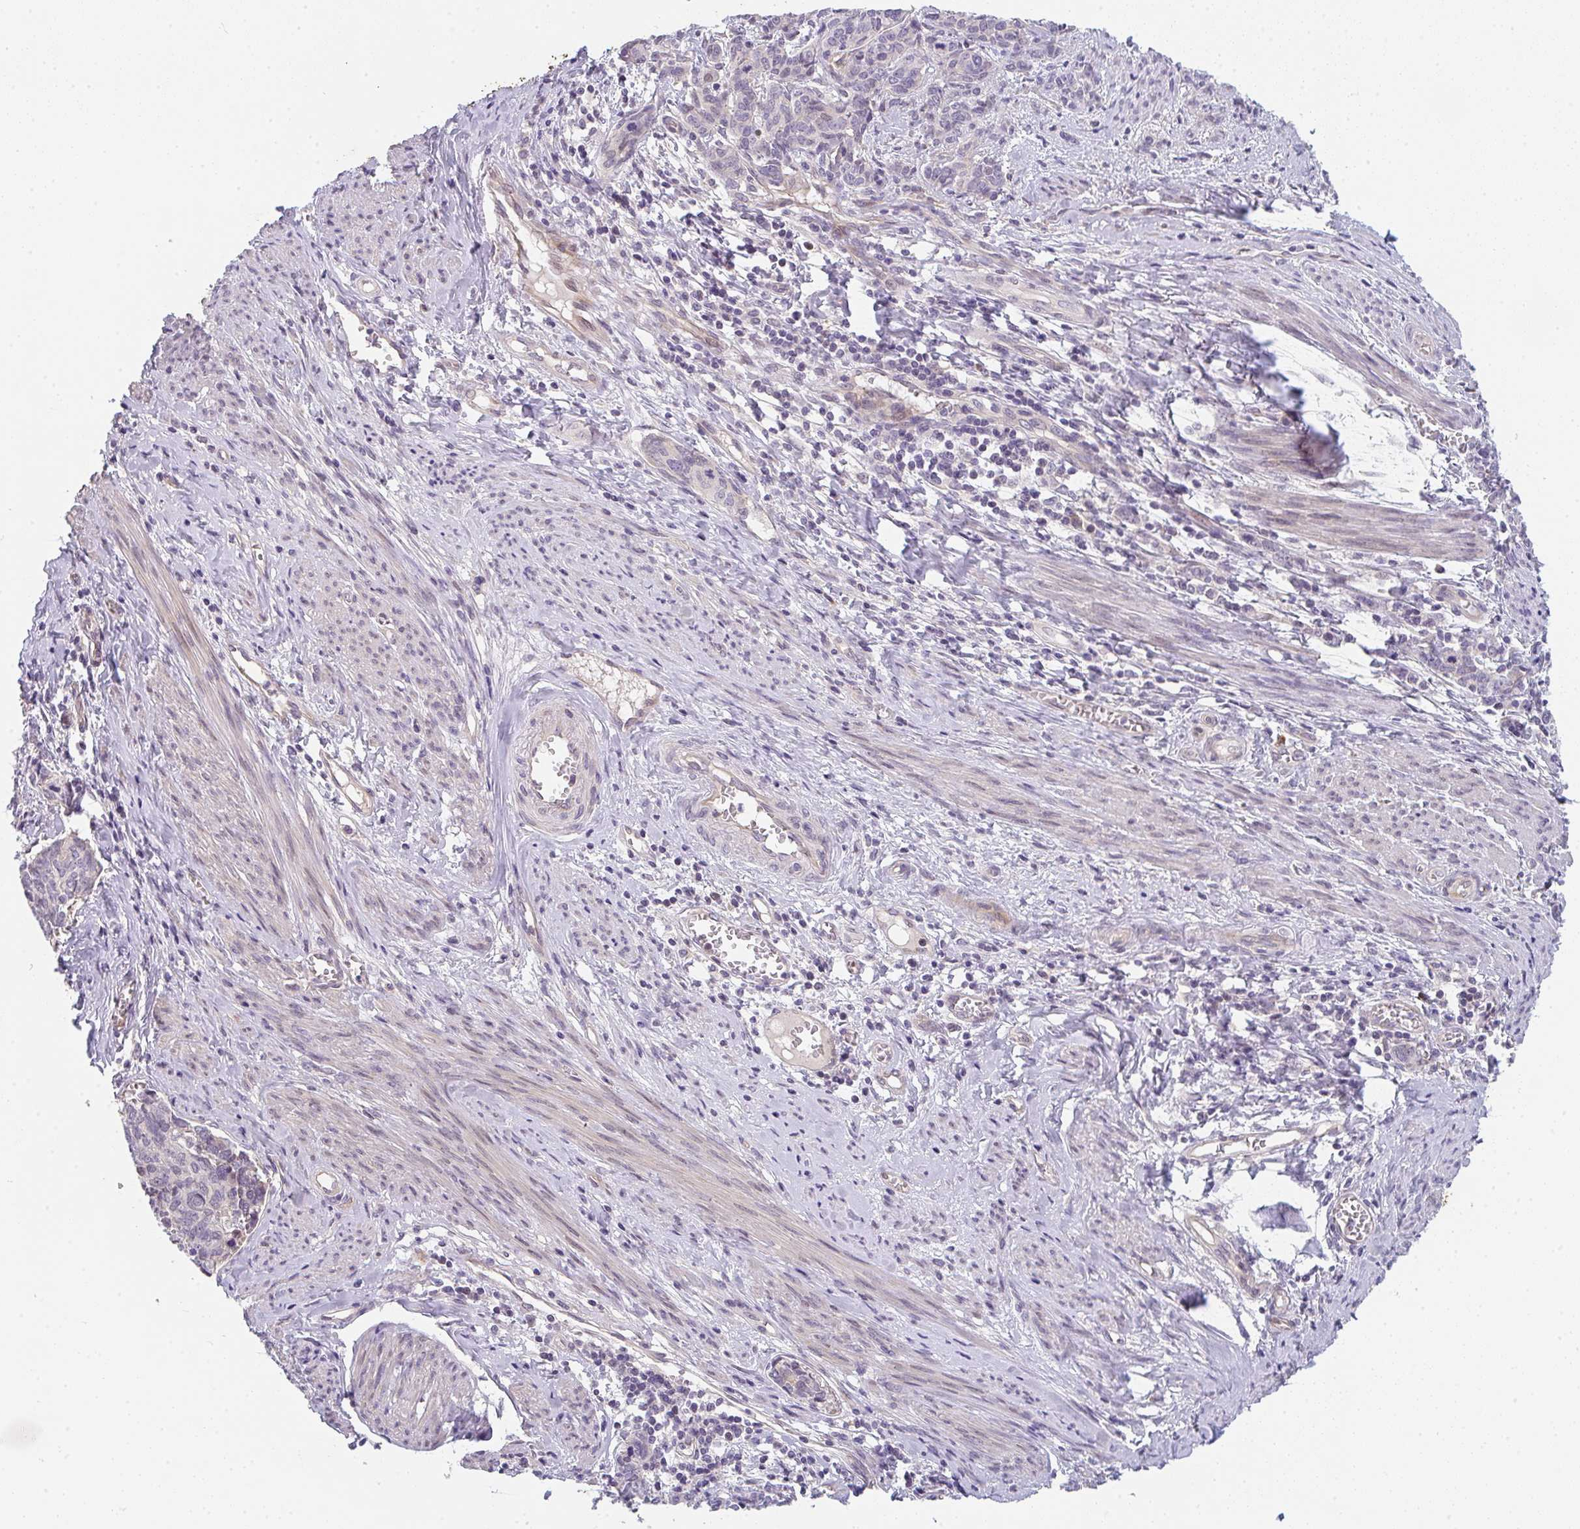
{"staining": {"intensity": "negative", "quantity": "none", "location": "none"}, "tissue": "cervical cancer", "cell_type": "Tumor cells", "image_type": "cancer", "snomed": [{"axis": "morphology", "description": "Squamous cell carcinoma, NOS"}, {"axis": "topography", "description": "Cervix"}], "caption": "High magnification brightfield microscopy of cervical cancer (squamous cell carcinoma) stained with DAB (brown) and counterstained with hematoxylin (blue): tumor cells show no significant positivity. (Brightfield microscopy of DAB immunohistochemistry at high magnification).", "gene": "TNFRSF10A", "patient": {"sex": "female", "age": 60}}